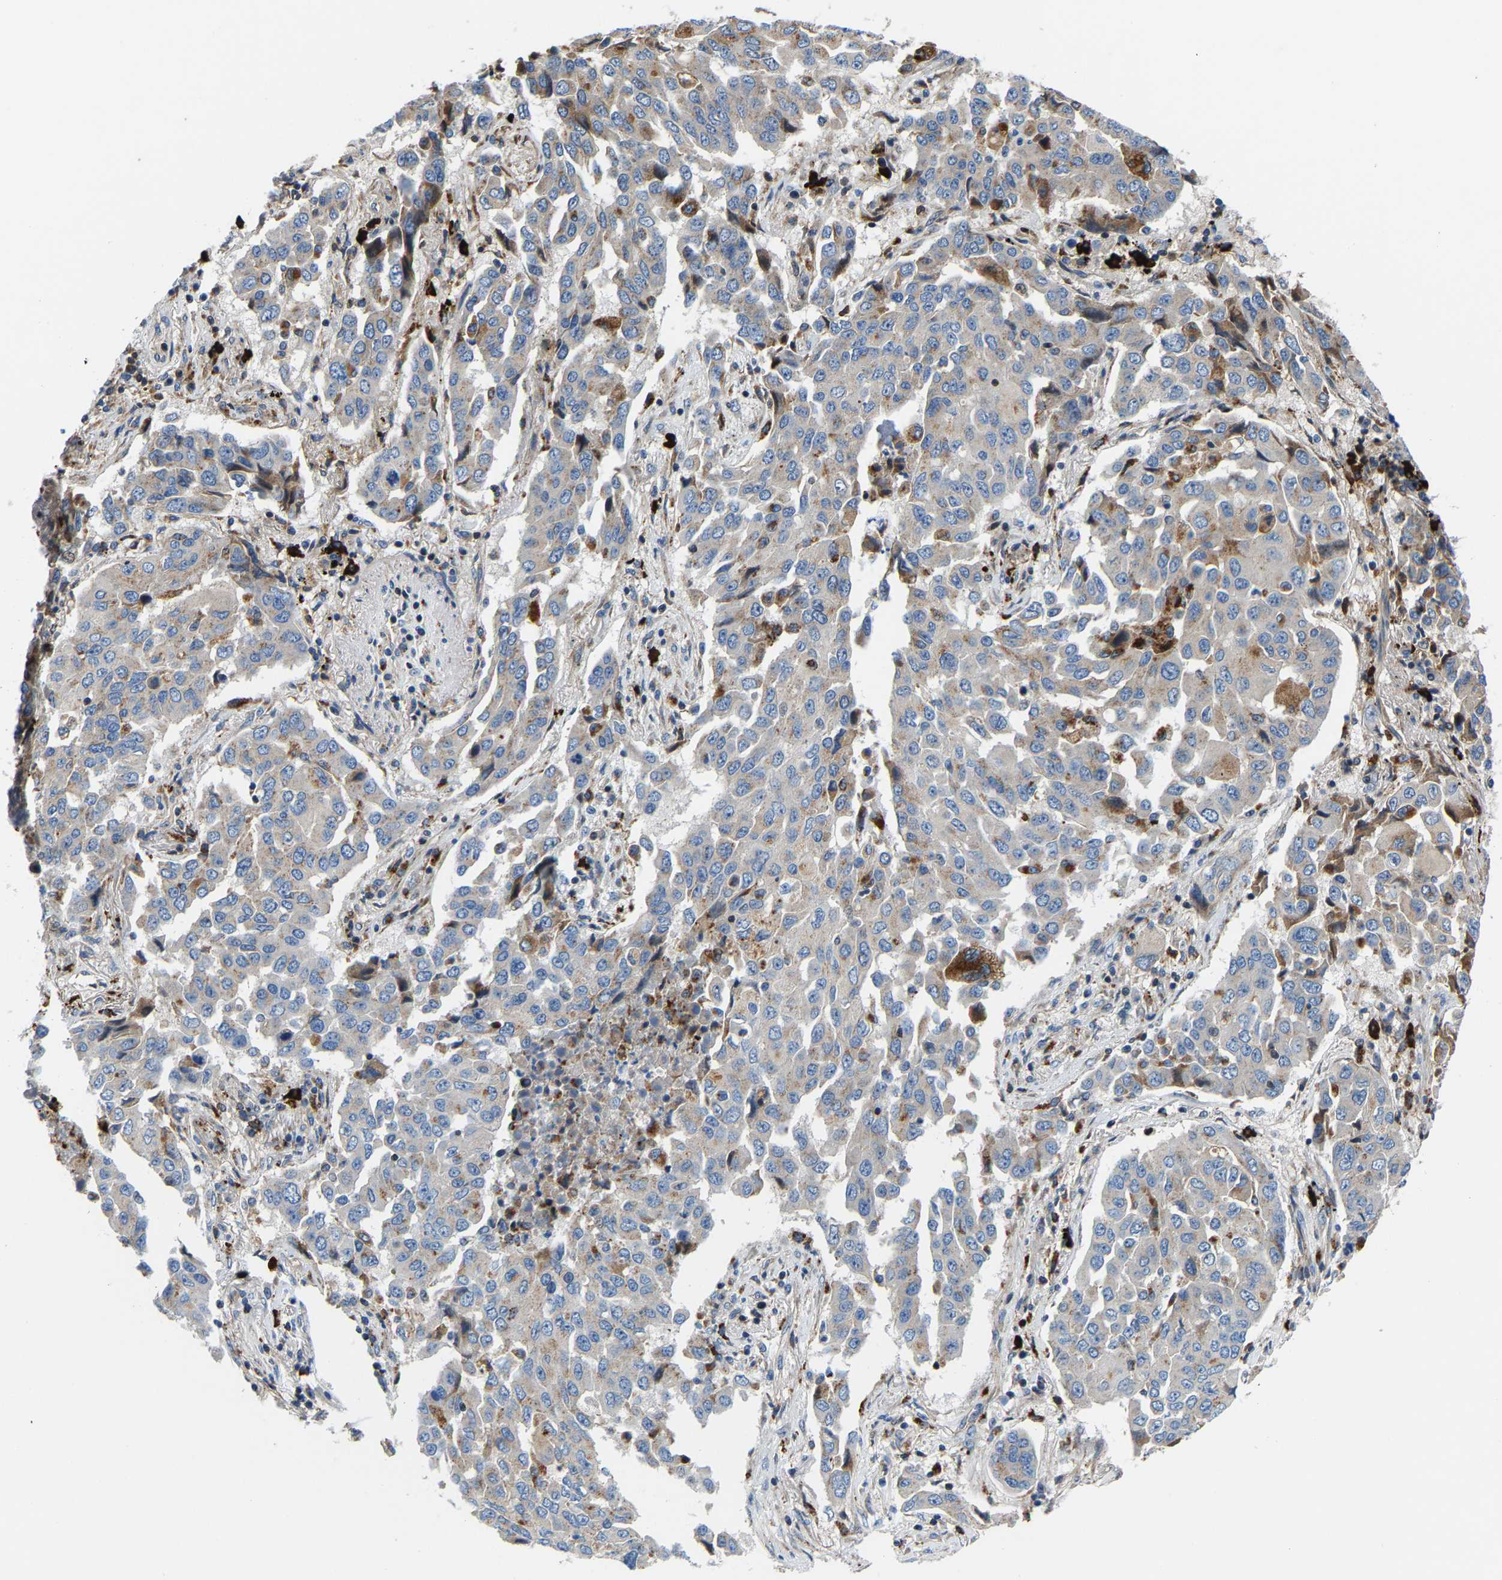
{"staining": {"intensity": "moderate", "quantity": "<25%", "location": "cytoplasmic/membranous"}, "tissue": "lung cancer", "cell_type": "Tumor cells", "image_type": "cancer", "snomed": [{"axis": "morphology", "description": "Adenocarcinoma, NOS"}, {"axis": "topography", "description": "Lung"}], "caption": "IHC micrograph of neoplastic tissue: adenocarcinoma (lung) stained using immunohistochemistry (IHC) displays low levels of moderate protein expression localized specifically in the cytoplasmic/membranous of tumor cells, appearing as a cytoplasmic/membranous brown color.", "gene": "DPP7", "patient": {"sex": "female", "age": 65}}